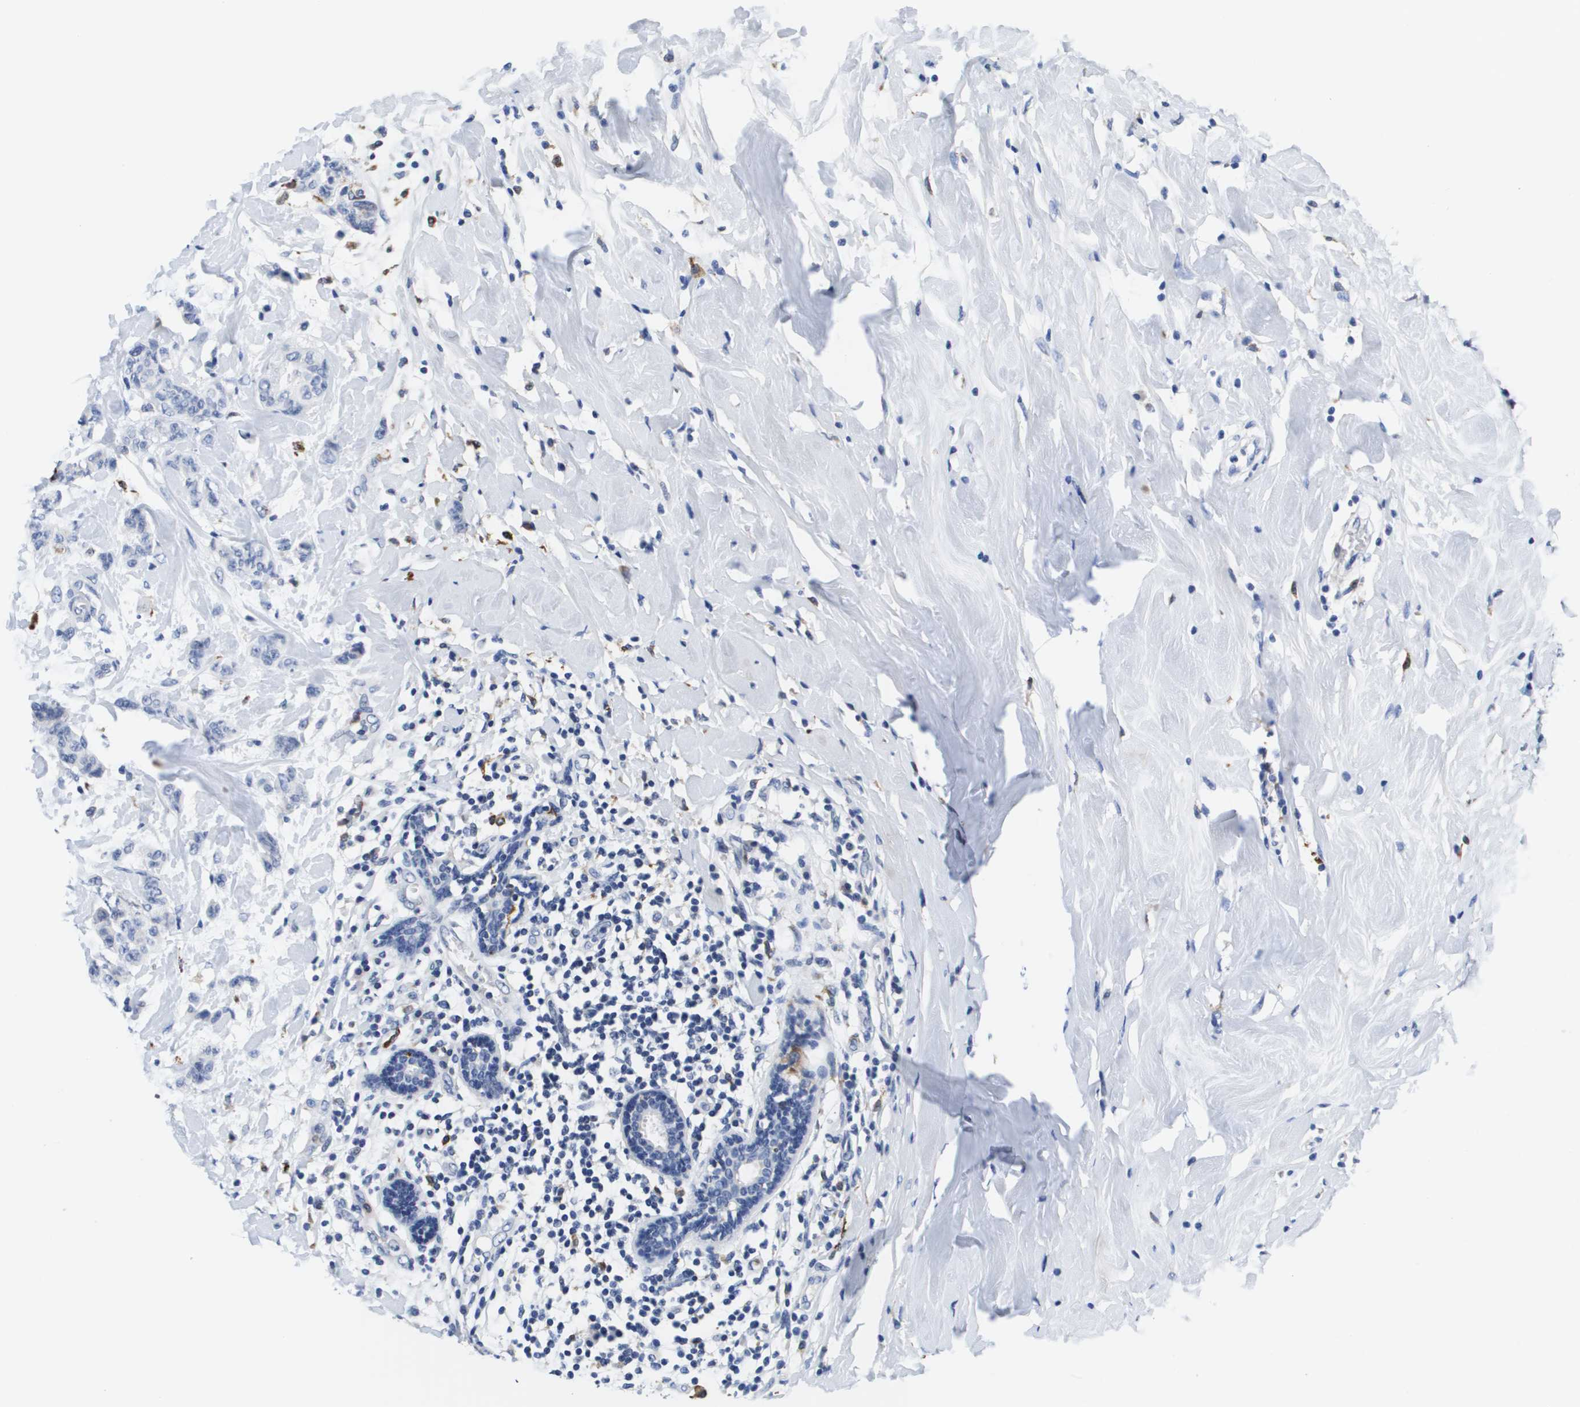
{"staining": {"intensity": "negative", "quantity": "none", "location": "none"}, "tissue": "breast cancer", "cell_type": "Tumor cells", "image_type": "cancer", "snomed": [{"axis": "morphology", "description": "Normal tissue, NOS"}, {"axis": "morphology", "description": "Duct carcinoma"}, {"axis": "topography", "description": "Breast"}], "caption": "This is an immunohistochemistry (IHC) micrograph of human breast cancer (invasive ductal carcinoma). There is no expression in tumor cells.", "gene": "HMOX1", "patient": {"sex": "female", "age": 40}}